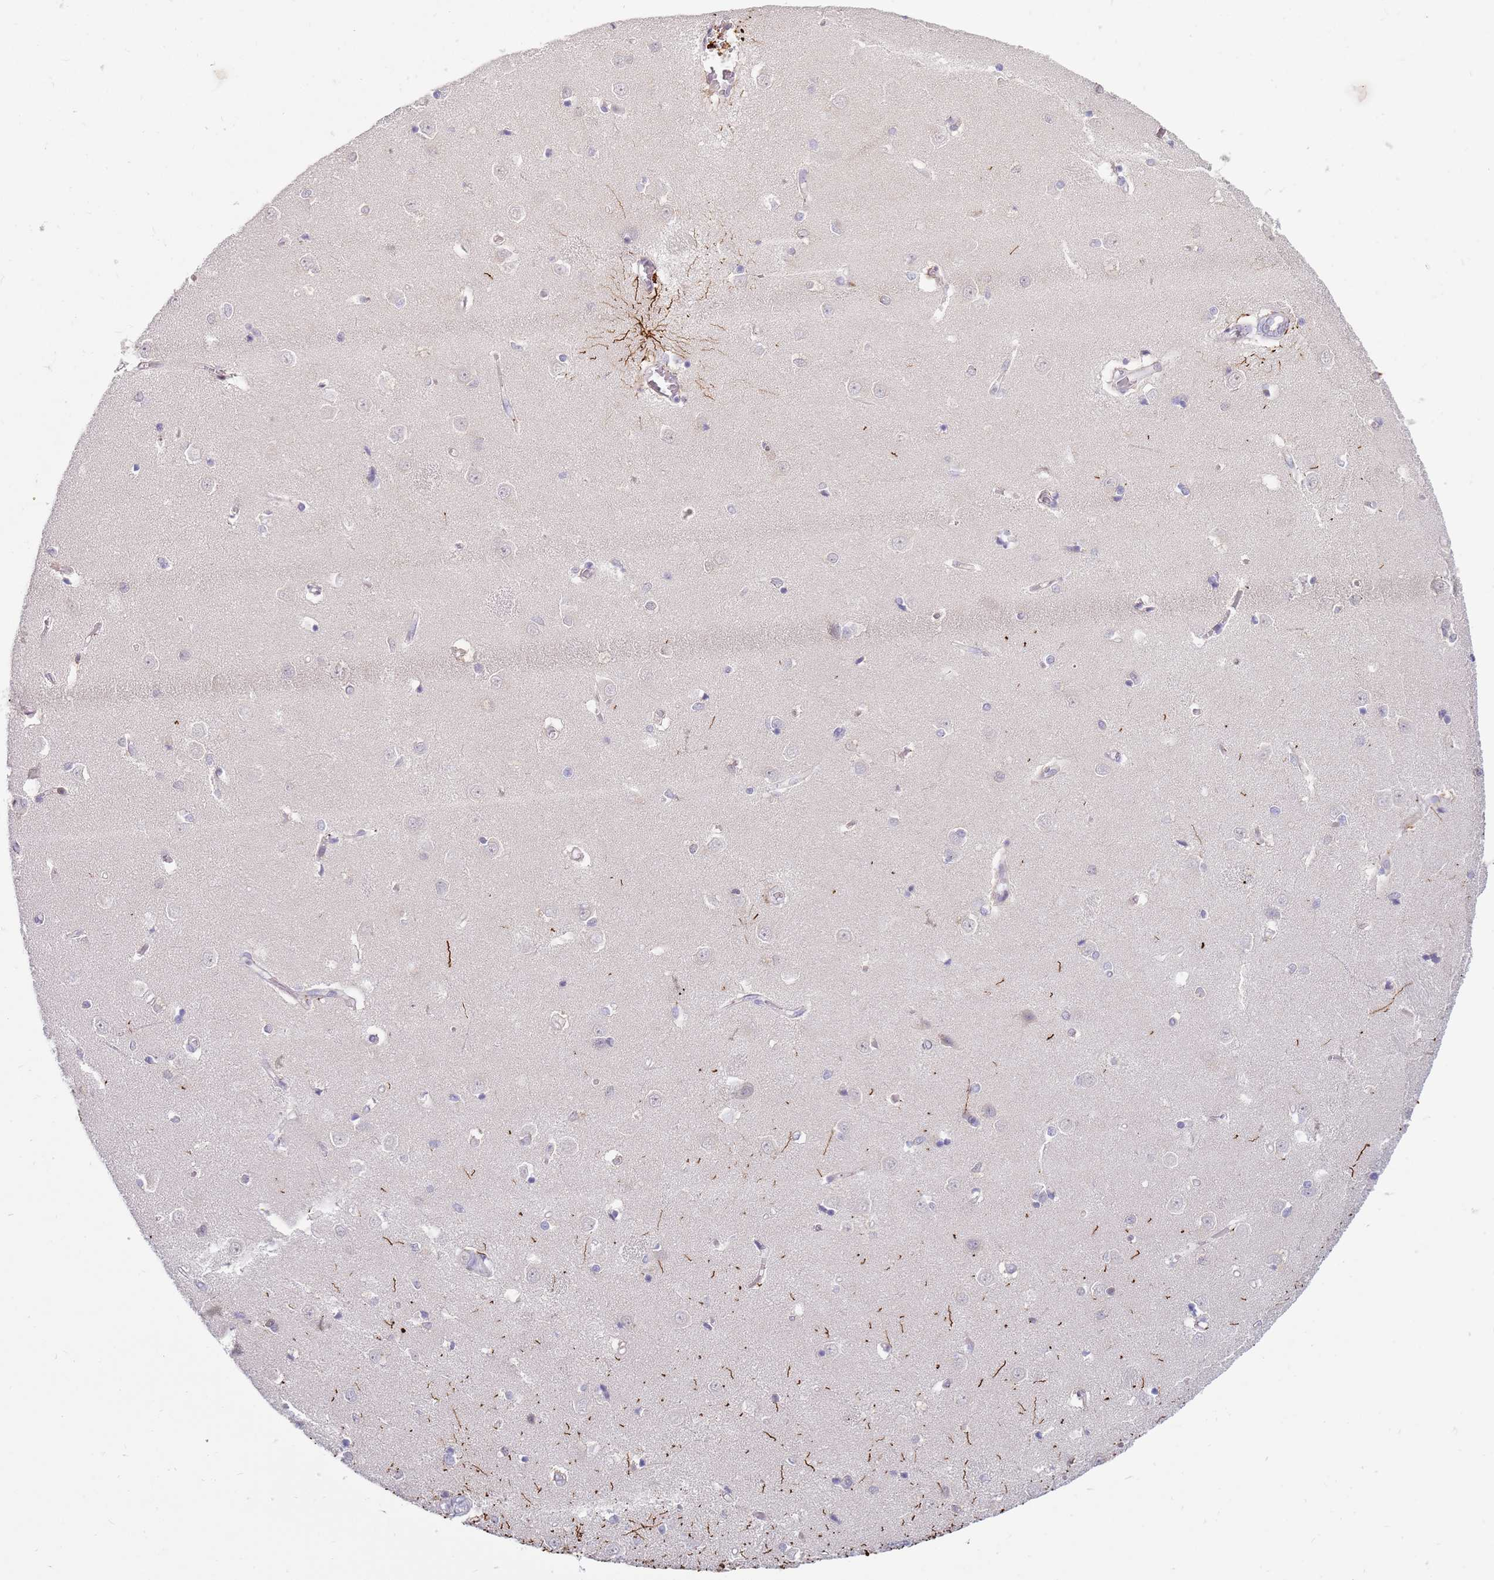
{"staining": {"intensity": "strong", "quantity": "<25%", "location": "cytoplasmic/membranous"}, "tissue": "caudate", "cell_type": "Glial cells", "image_type": "normal", "snomed": [{"axis": "morphology", "description": "Normal tissue, NOS"}, {"axis": "topography", "description": "Lateral ventricle wall"}], "caption": "Caudate stained with immunohistochemistry displays strong cytoplasmic/membranous staining in approximately <25% of glial cells. (Brightfield microscopy of DAB IHC at high magnification).", "gene": "STK25", "patient": {"sex": "male", "age": 37}}